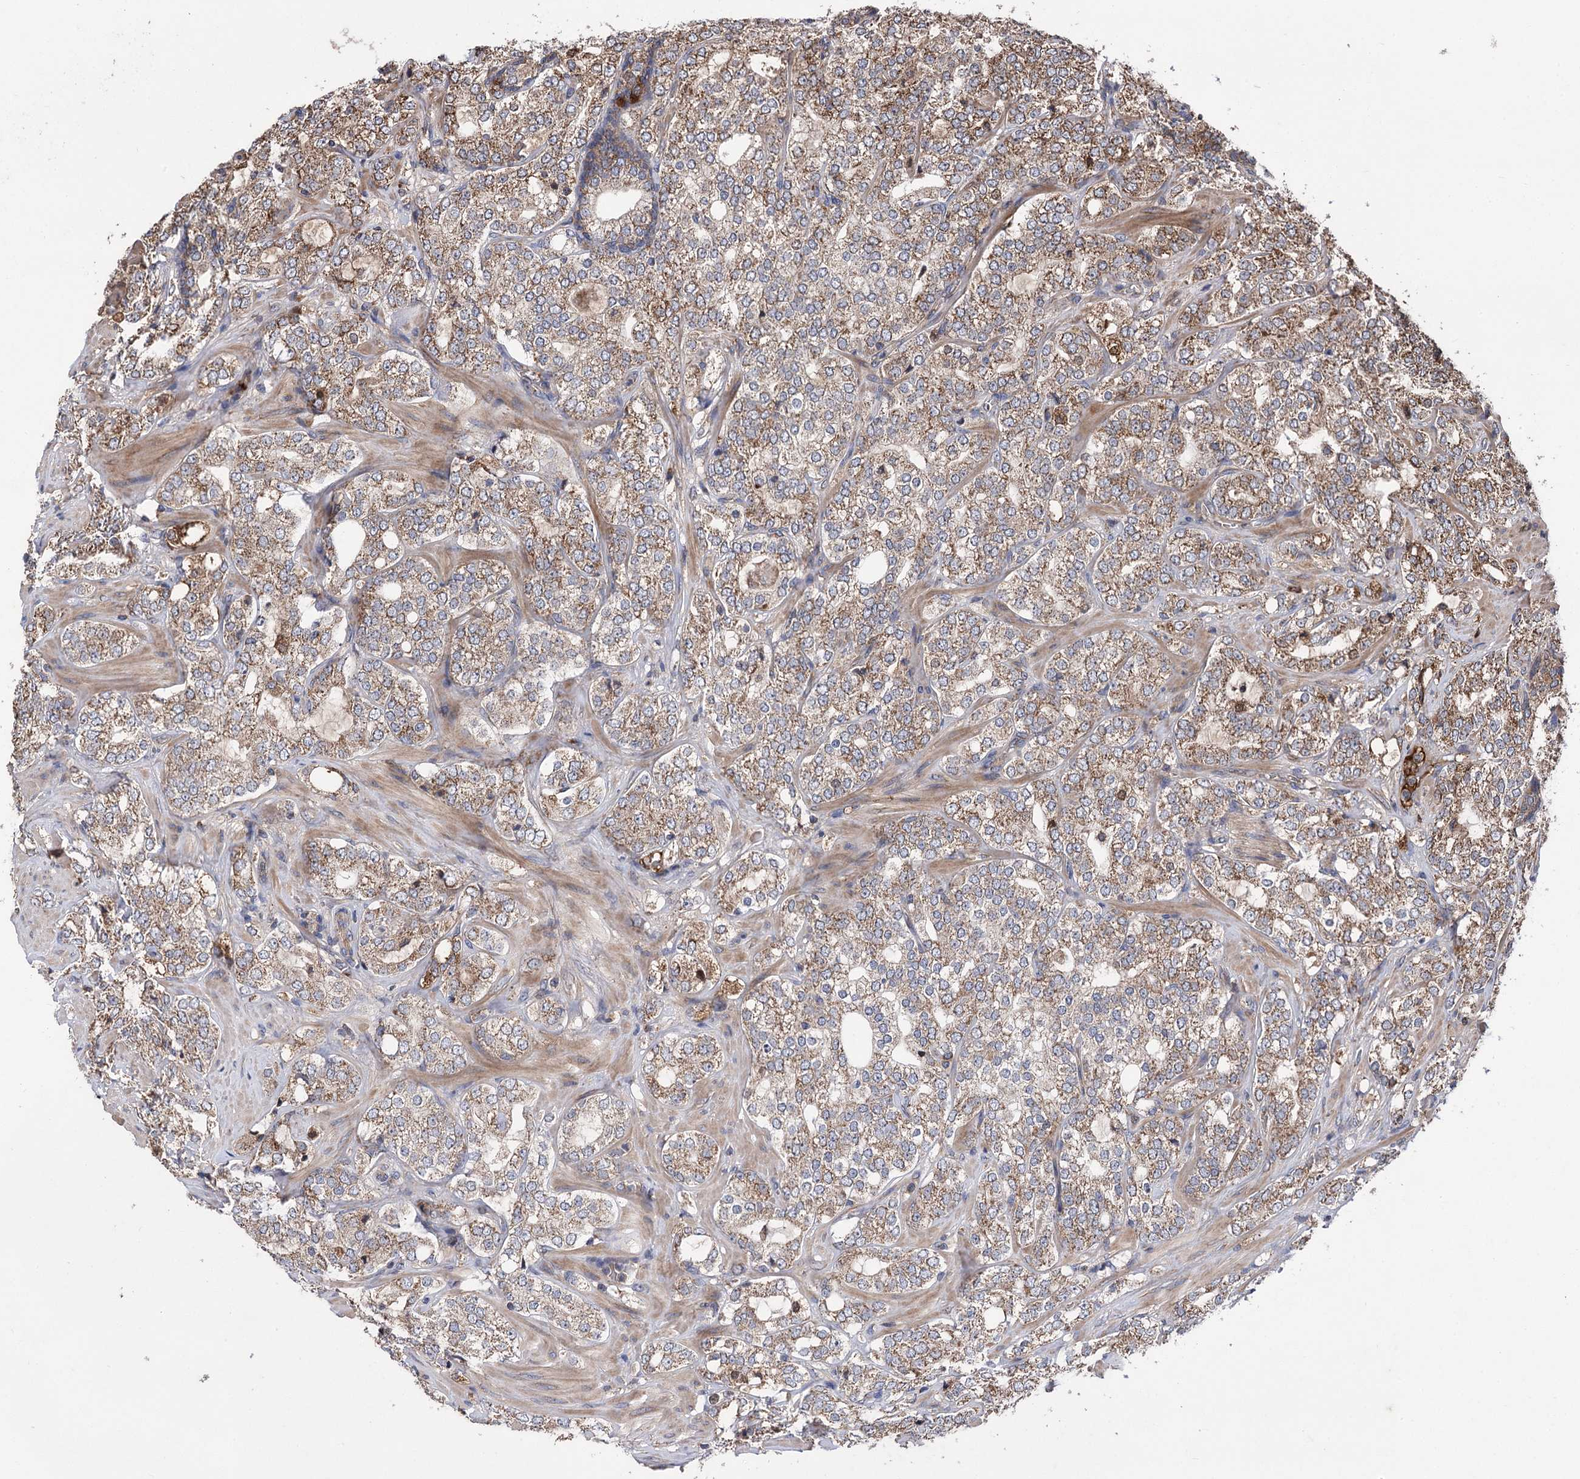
{"staining": {"intensity": "strong", "quantity": ">75%", "location": "cytoplasmic/membranous"}, "tissue": "prostate cancer", "cell_type": "Tumor cells", "image_type": "cancer", "snomed": [{"axis": "morphology", "description": "Adenocarcinoma, High grade"}, {"axis": "topography", "description": "Prostate"}], "caption": "A high-resolution photomicrograph shows immunohistochemistry staining of prostate cancer (adenocarcinoma (high-grade)), which displays strong cytoplasmic/membranous positivity in about >75% of tumor cells.", "gene": "RASSF3", "patient": {"sex": "male", "age": 64}}